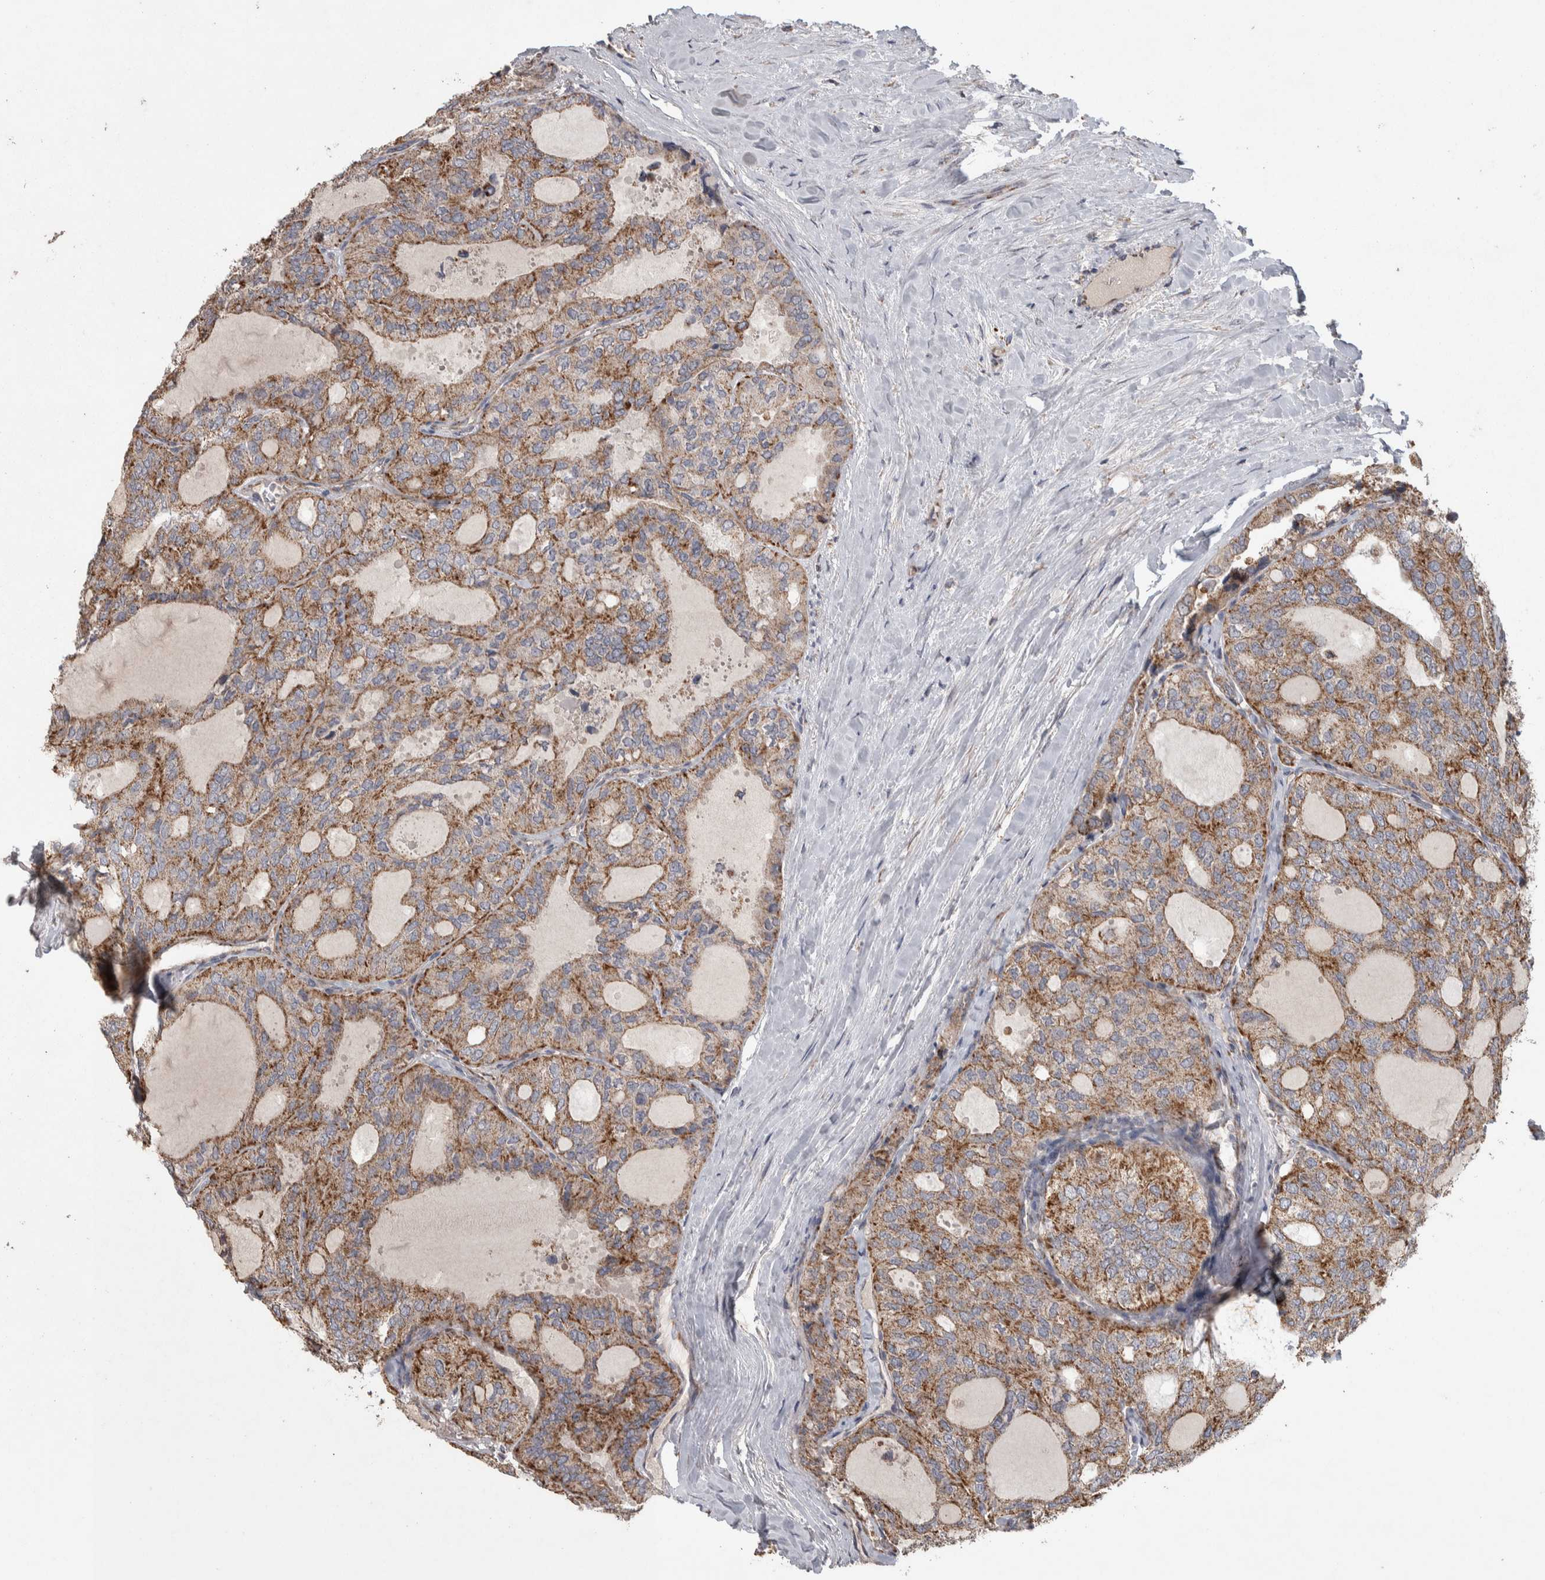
{"staining": {"intensity": "moderate", "quantity": ">75%", "location": "cytoplasmic/membranous"}, "tissue": "thyroid cancer", "cell_type": "Tumor cells", "image_type": "cancer", "snomed": [{"axis": "morphology", "description": "Follicular adenoma carcinoma, NOS"}, {"axis": "topography", "description": "Thyroid gland"}], "caption": "High-magnification brightfield microscopy of thyroid cancer stained with DAB (brown) and counterstained with hematoxylin (blue). tumor cells exhibit moderate cytoplasmic/membranous expression is appreciated in about>75% of cells.", "gene": "SCO1", "patient": {"sex": "male", "age": 75}}